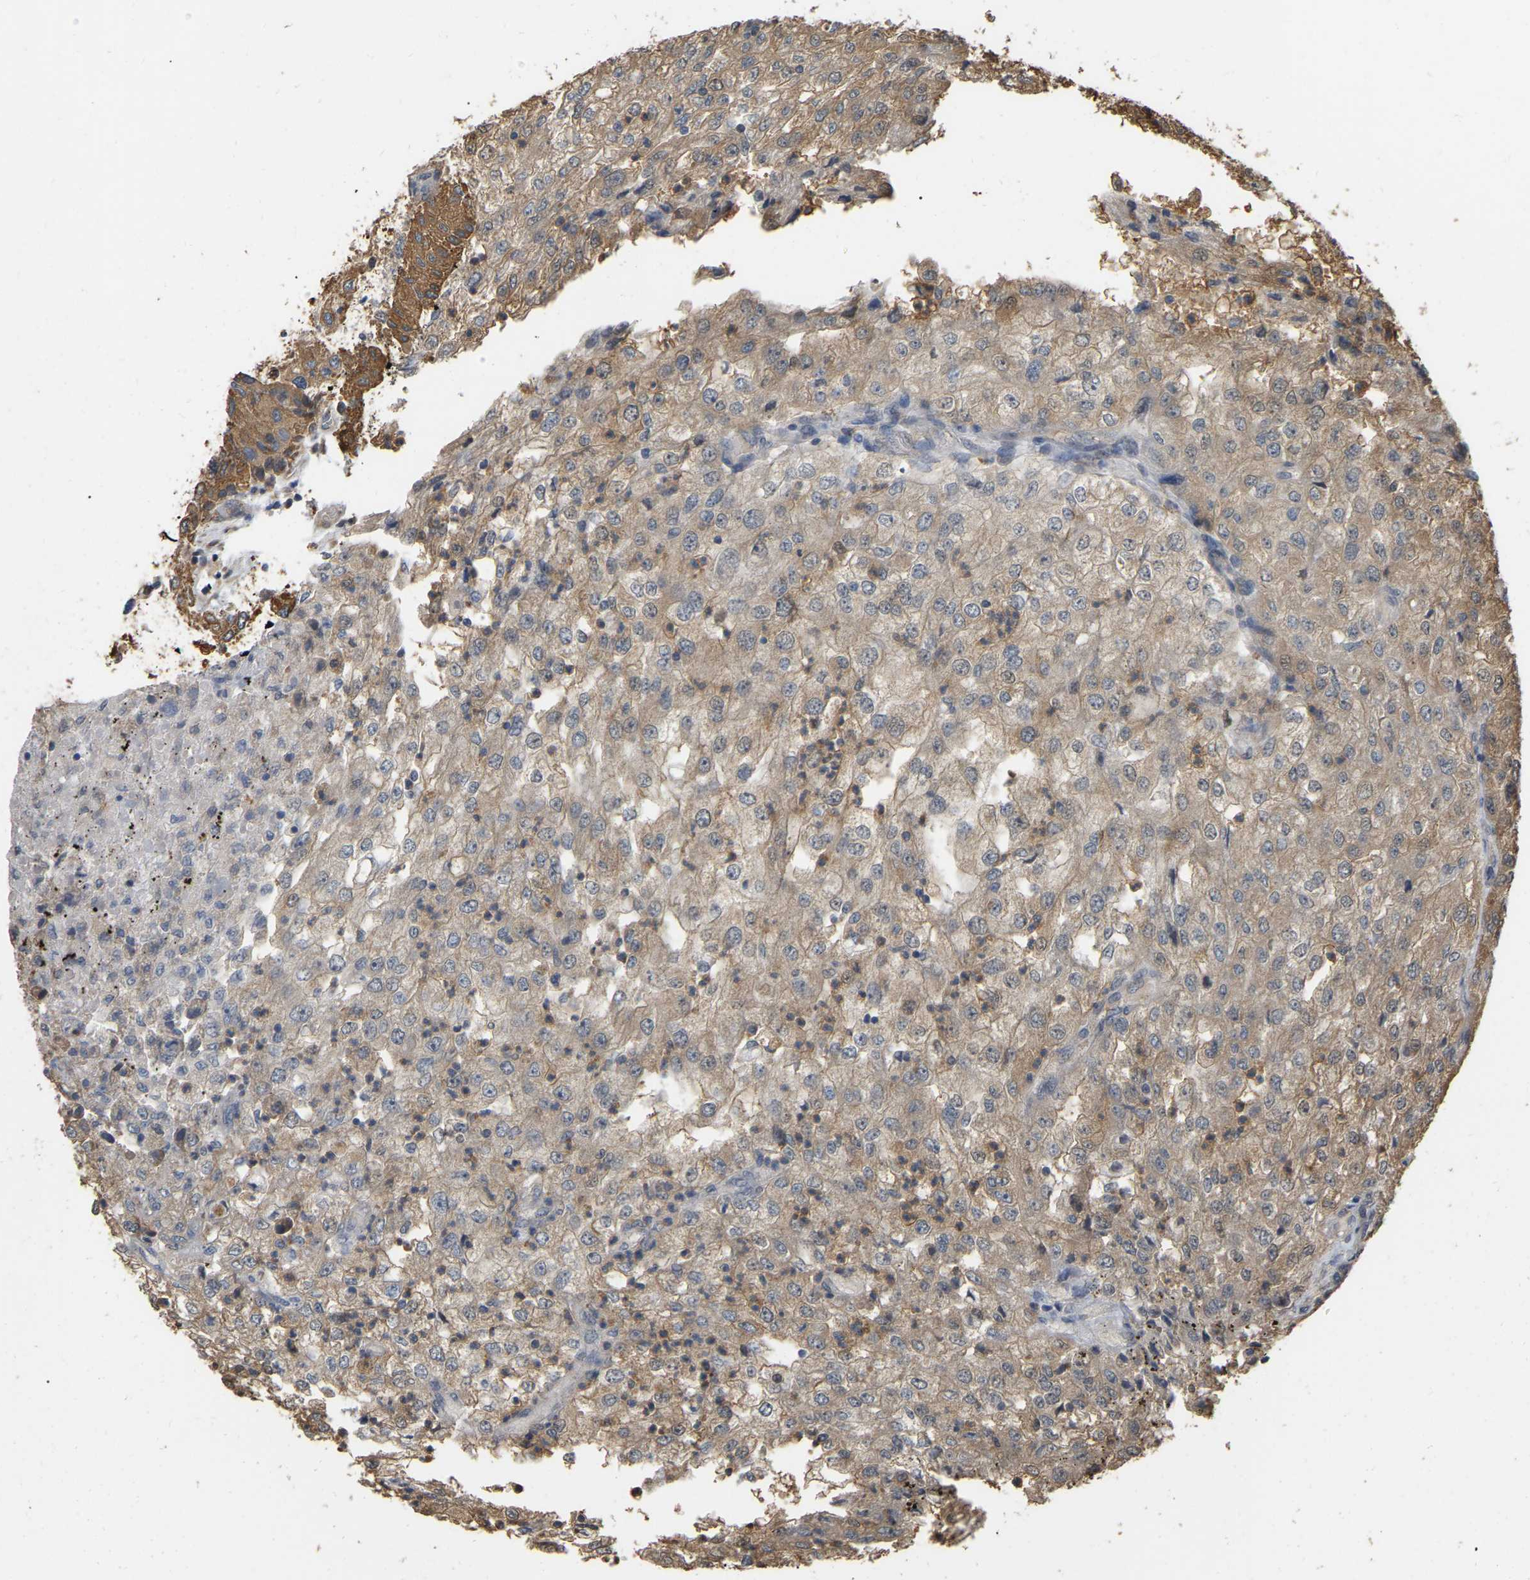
{"staining": {"intensity": "moderate", "quantity": ">75%", "location": "cytoplasmic/membranous"}, "tissue": "renal cancer", "cell_type": "Tumor cells", "image_type": "cancer", "snomed": [{"axis": "morphology", "description": "Adenocarcinoma, NOS"}, {"axis": "topography", "description": "Kidney"}], "caption": "Protein staining of renal cancer tissue displays moderate cytoplasmic/membranous staining in approximately >75% of tumor cells.", "gene": "FAM219A", "patient": {"sex": "female", "age": 54}}